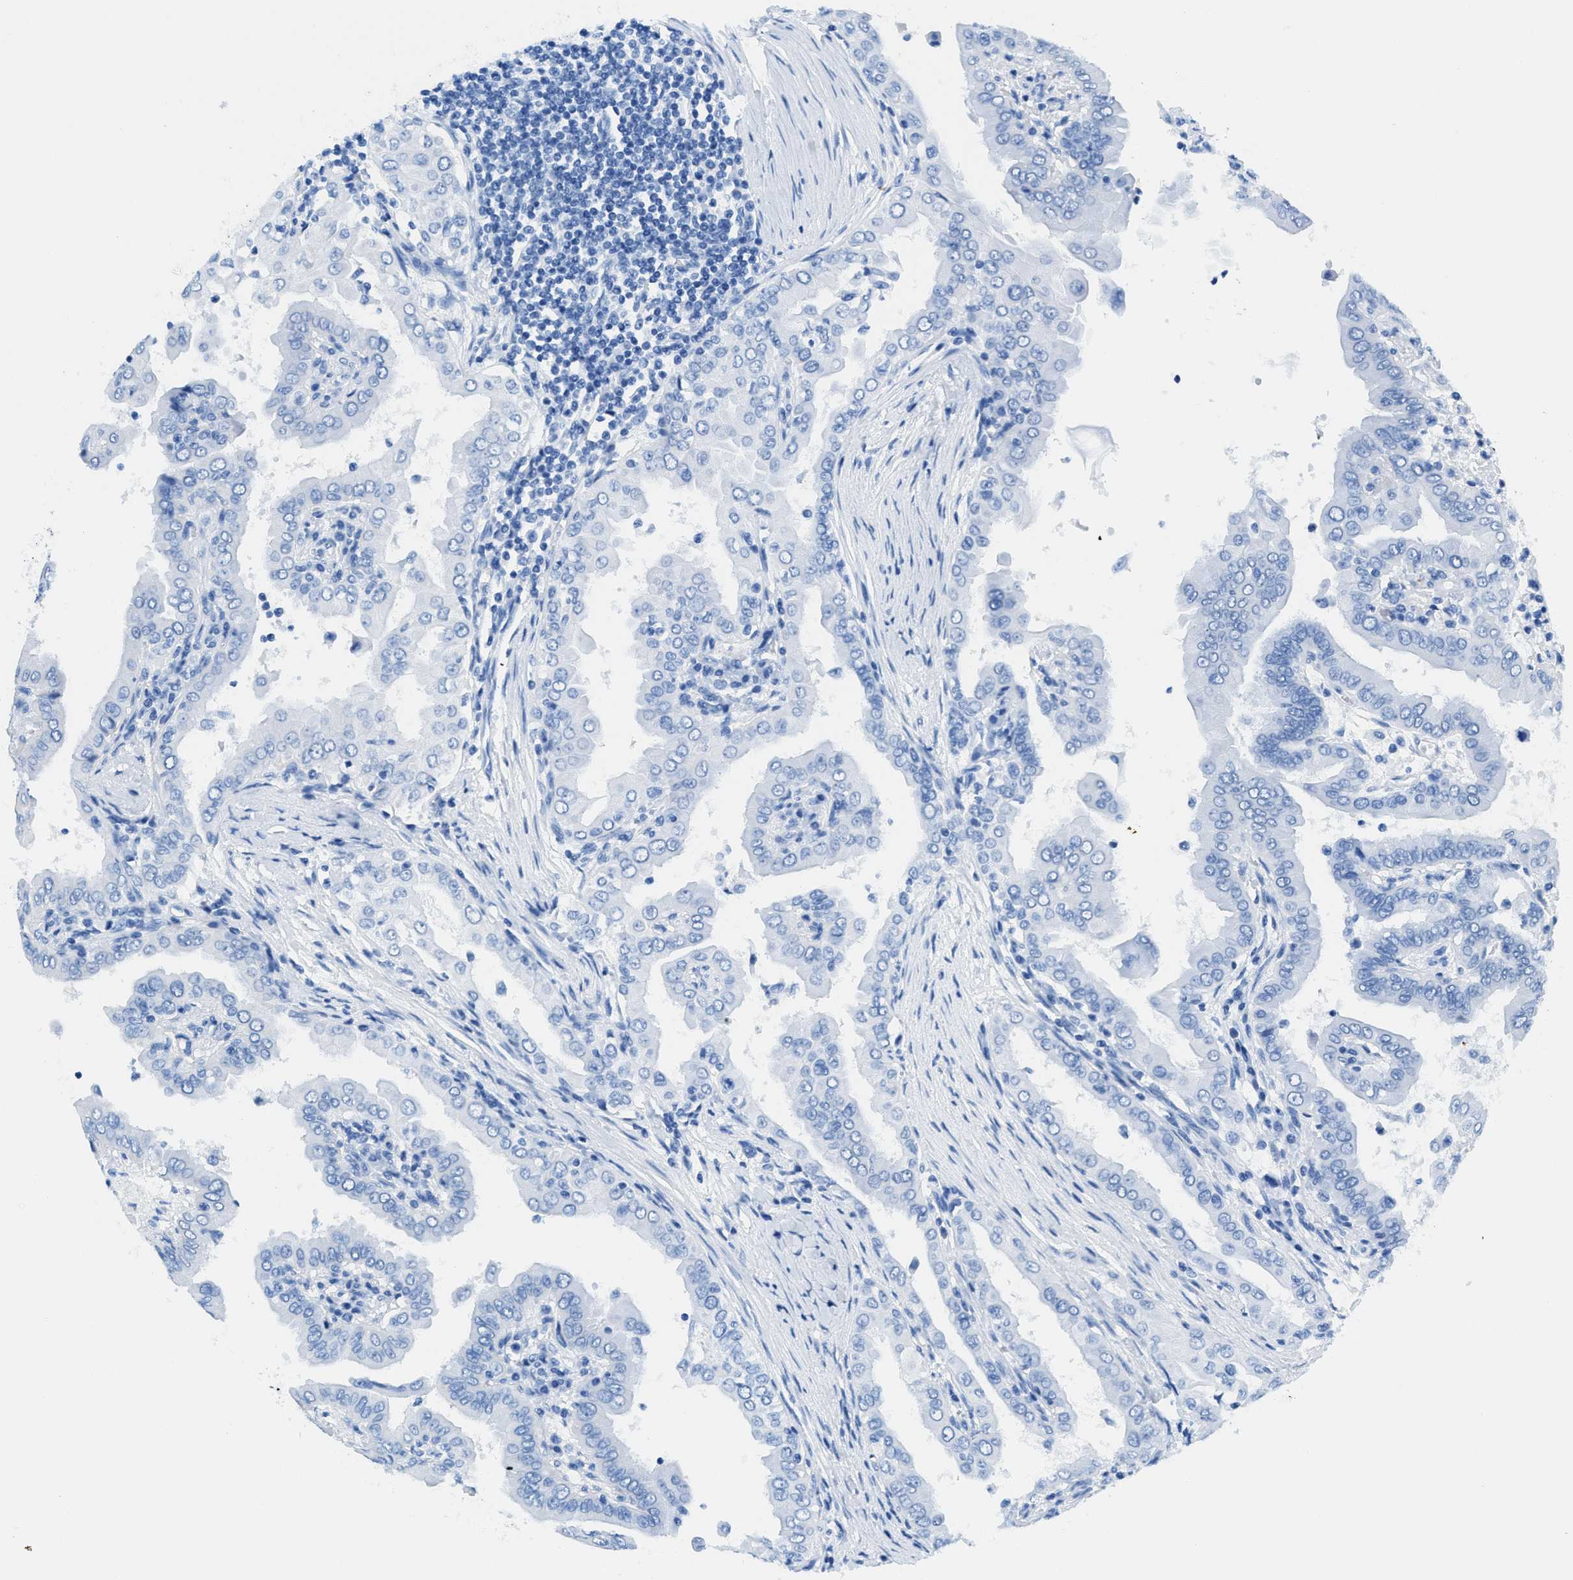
{"staining": {"intensity": "negative", "quantity": "none", "location": "none"}, "tissue": "thyroid cancer", "cell_type": "Tumor cells", "image_type": "cancer", "snomed": [{"axis": "morphology", "description": "Papillary adenocarcinoma, NOS"}, {"axis": "topography", "description": "Thyroid gland"}], "caption": "Immunohistochemistry (IHC) image of papillary adenocarcinoma (thyroid) stained for a protein (brown), which reveals no positivity in tumor cells.", "gene": "NEB", "patient": {"sex": "male", "age": 33}}